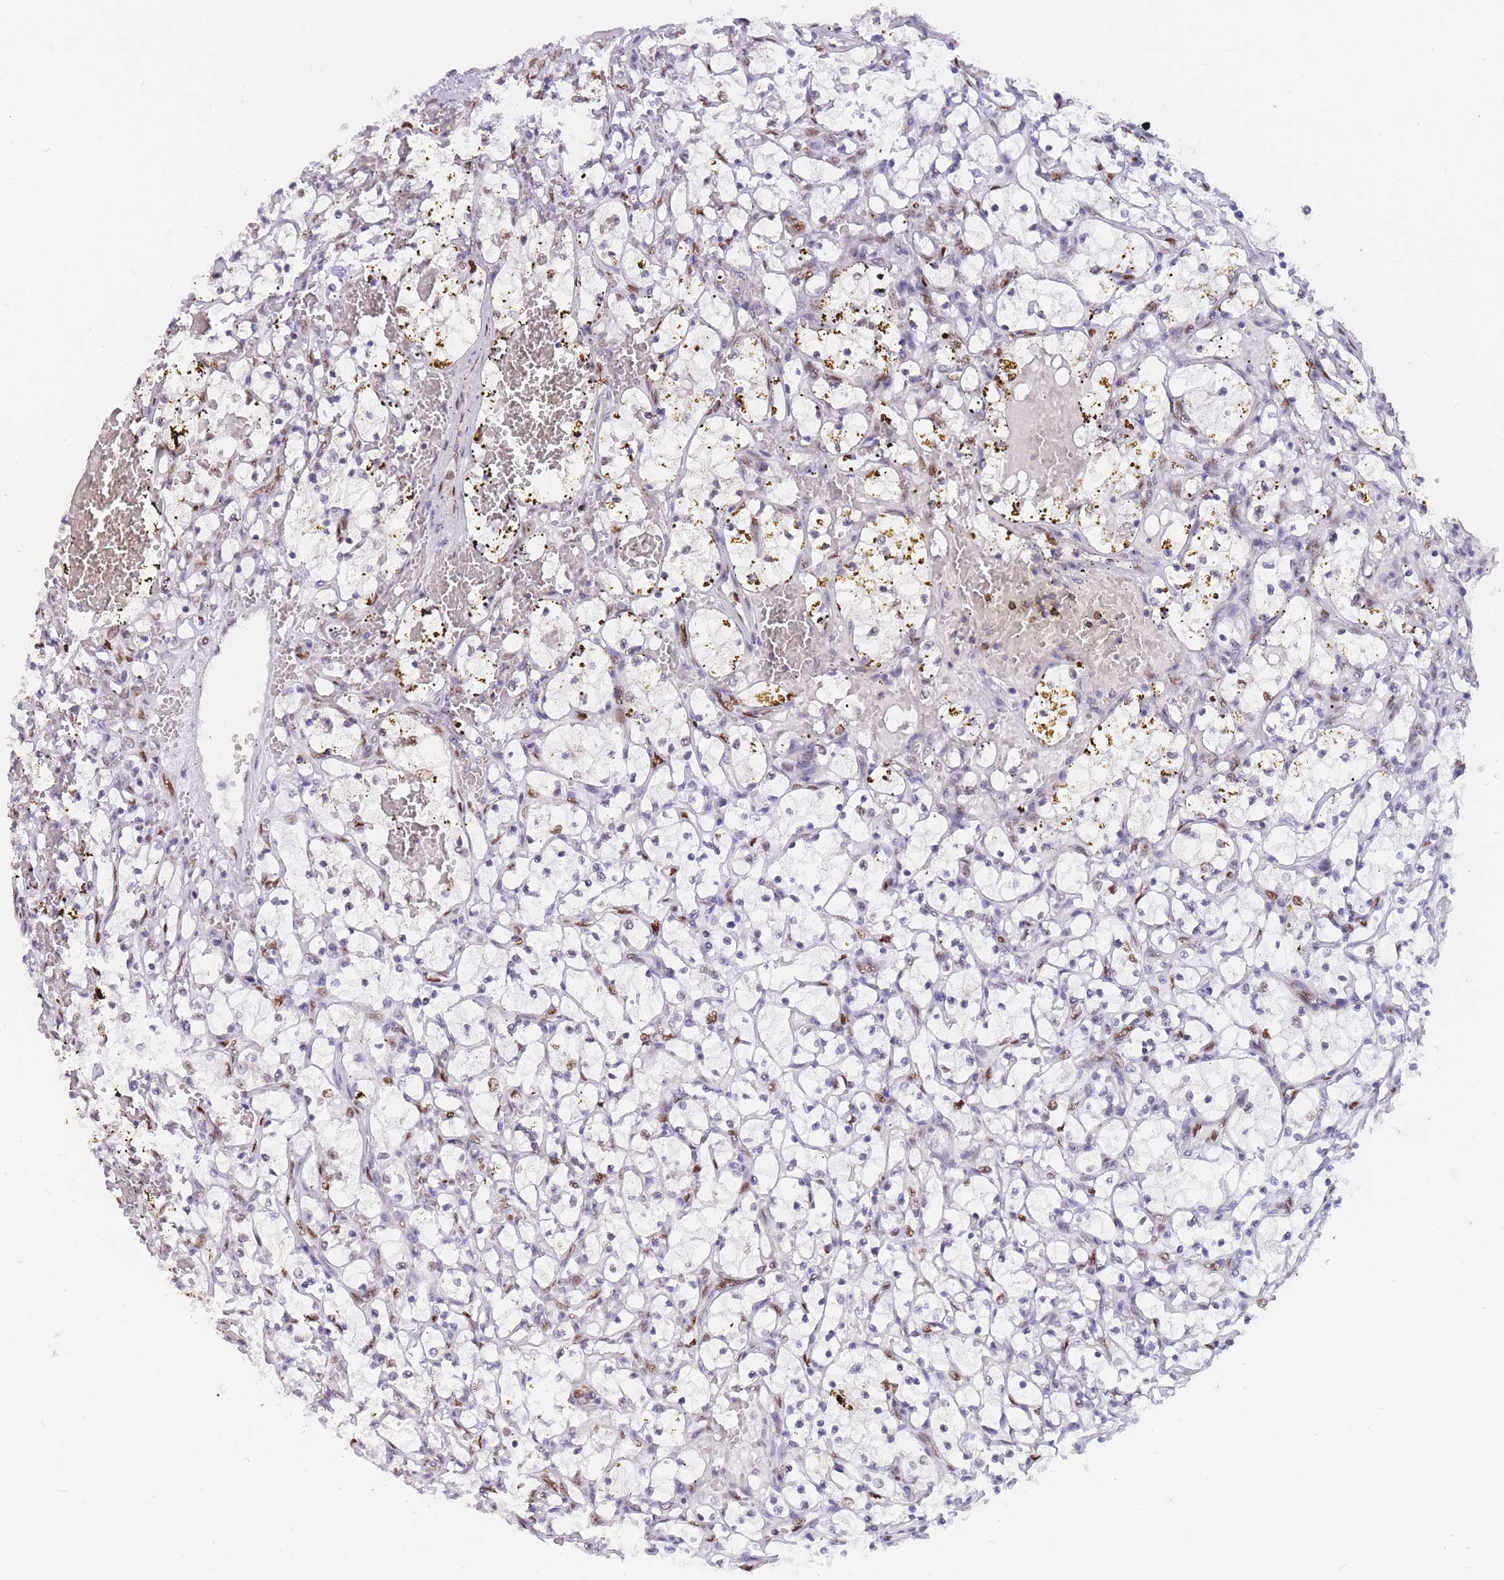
{"staining": {"intensity": "negative", "quantity": "none", "location": "none"}, "tissue": "renal cancer", "cell_type": "Tumor cells", "image_type": "cancer", "snomed": [{"axis": "morphology", "description": "Adenocarcinoma, NOS"}, {"axis": "topography", "description": "Kidney"}], "caption": "This is an IHC photomicrograph of renal cancer. There is no positivity in tumor cells.", "gene": "NASP", "patient": {"sex": "female", "age": 69}}